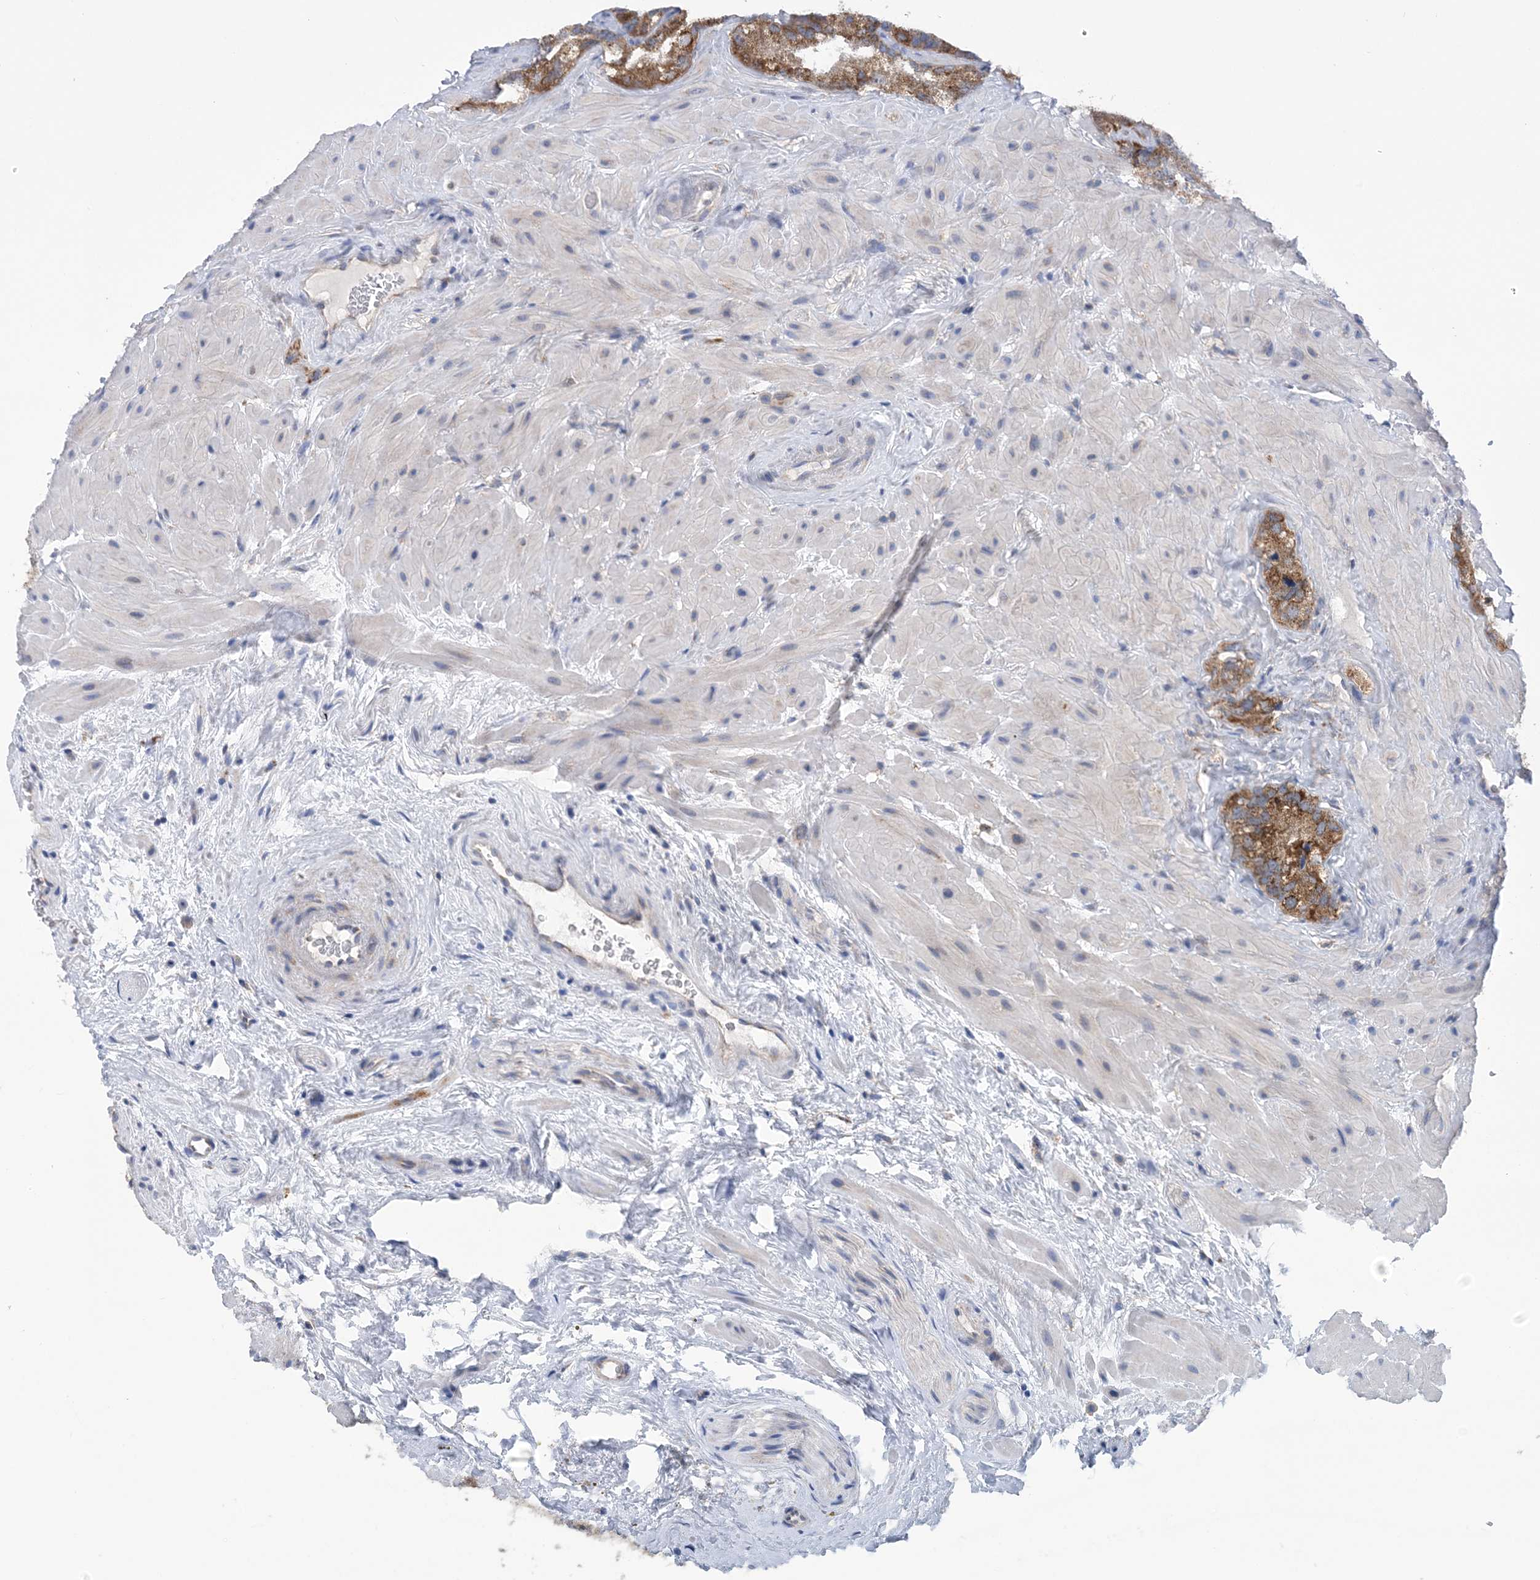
{"staining": {"intensity": "strong", "quantity": ">75%", "location": "cytoplasmic/membranous"}, "tissue": "seminal vesicle", "cell_type": "Glandular cells", "image_type": "normal", "snomed": [{"axis": "morphology", "description": "Normal tissue, NOS"}, {"axis": "topography", "description": "Prostate"}, {"axis": "topography", "description": "Seminal veicle"}], "caption": "A micrograph of seminal vesicle stained for a protein shows strong cytoplasmic/membranous brown staining in glandular cells.", "gene": "COPE", "patient": {"sex": "male", "age": 68}}